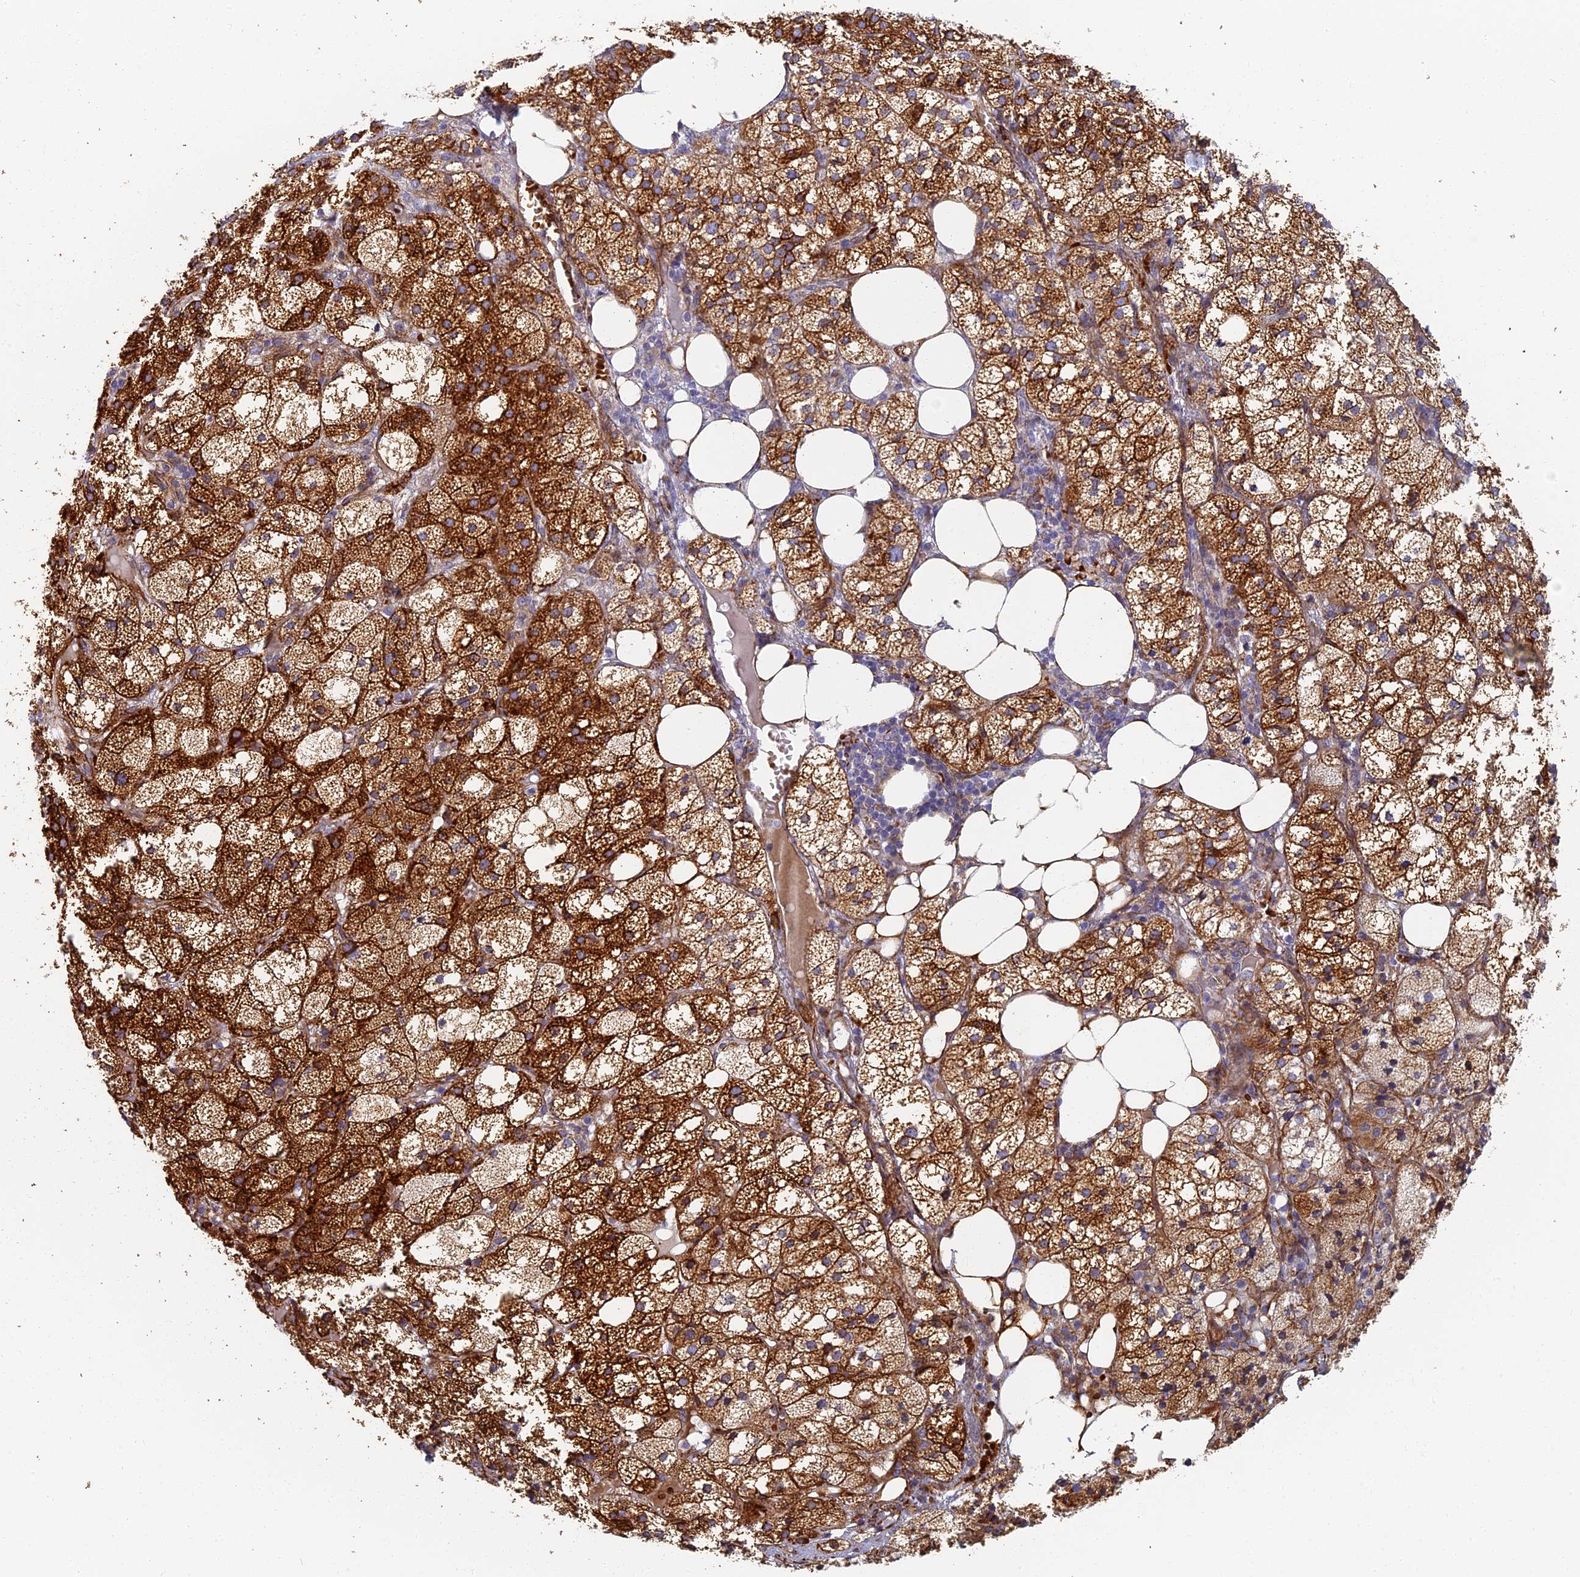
{"staining": {"intensity": "strong", "quantity": ">75%", "location": "cytoplasmic/membranous"}, "tissue": "adrenal gland", "cell_type": "Glandular cells", "image_type": "normal", "snomed": [{"axis": "morphology", "description": "Normal tissue, NOS"}, {"axis": "topography", "description": "Adrenal gland"}], "caption": "Unremarkable adrenal gland shows strong cytoplasmic/membranous positivity in approximately >75% of glandular cells.", "gene": "ABCB10", "patient": {"sex": "female", "age": 61}}